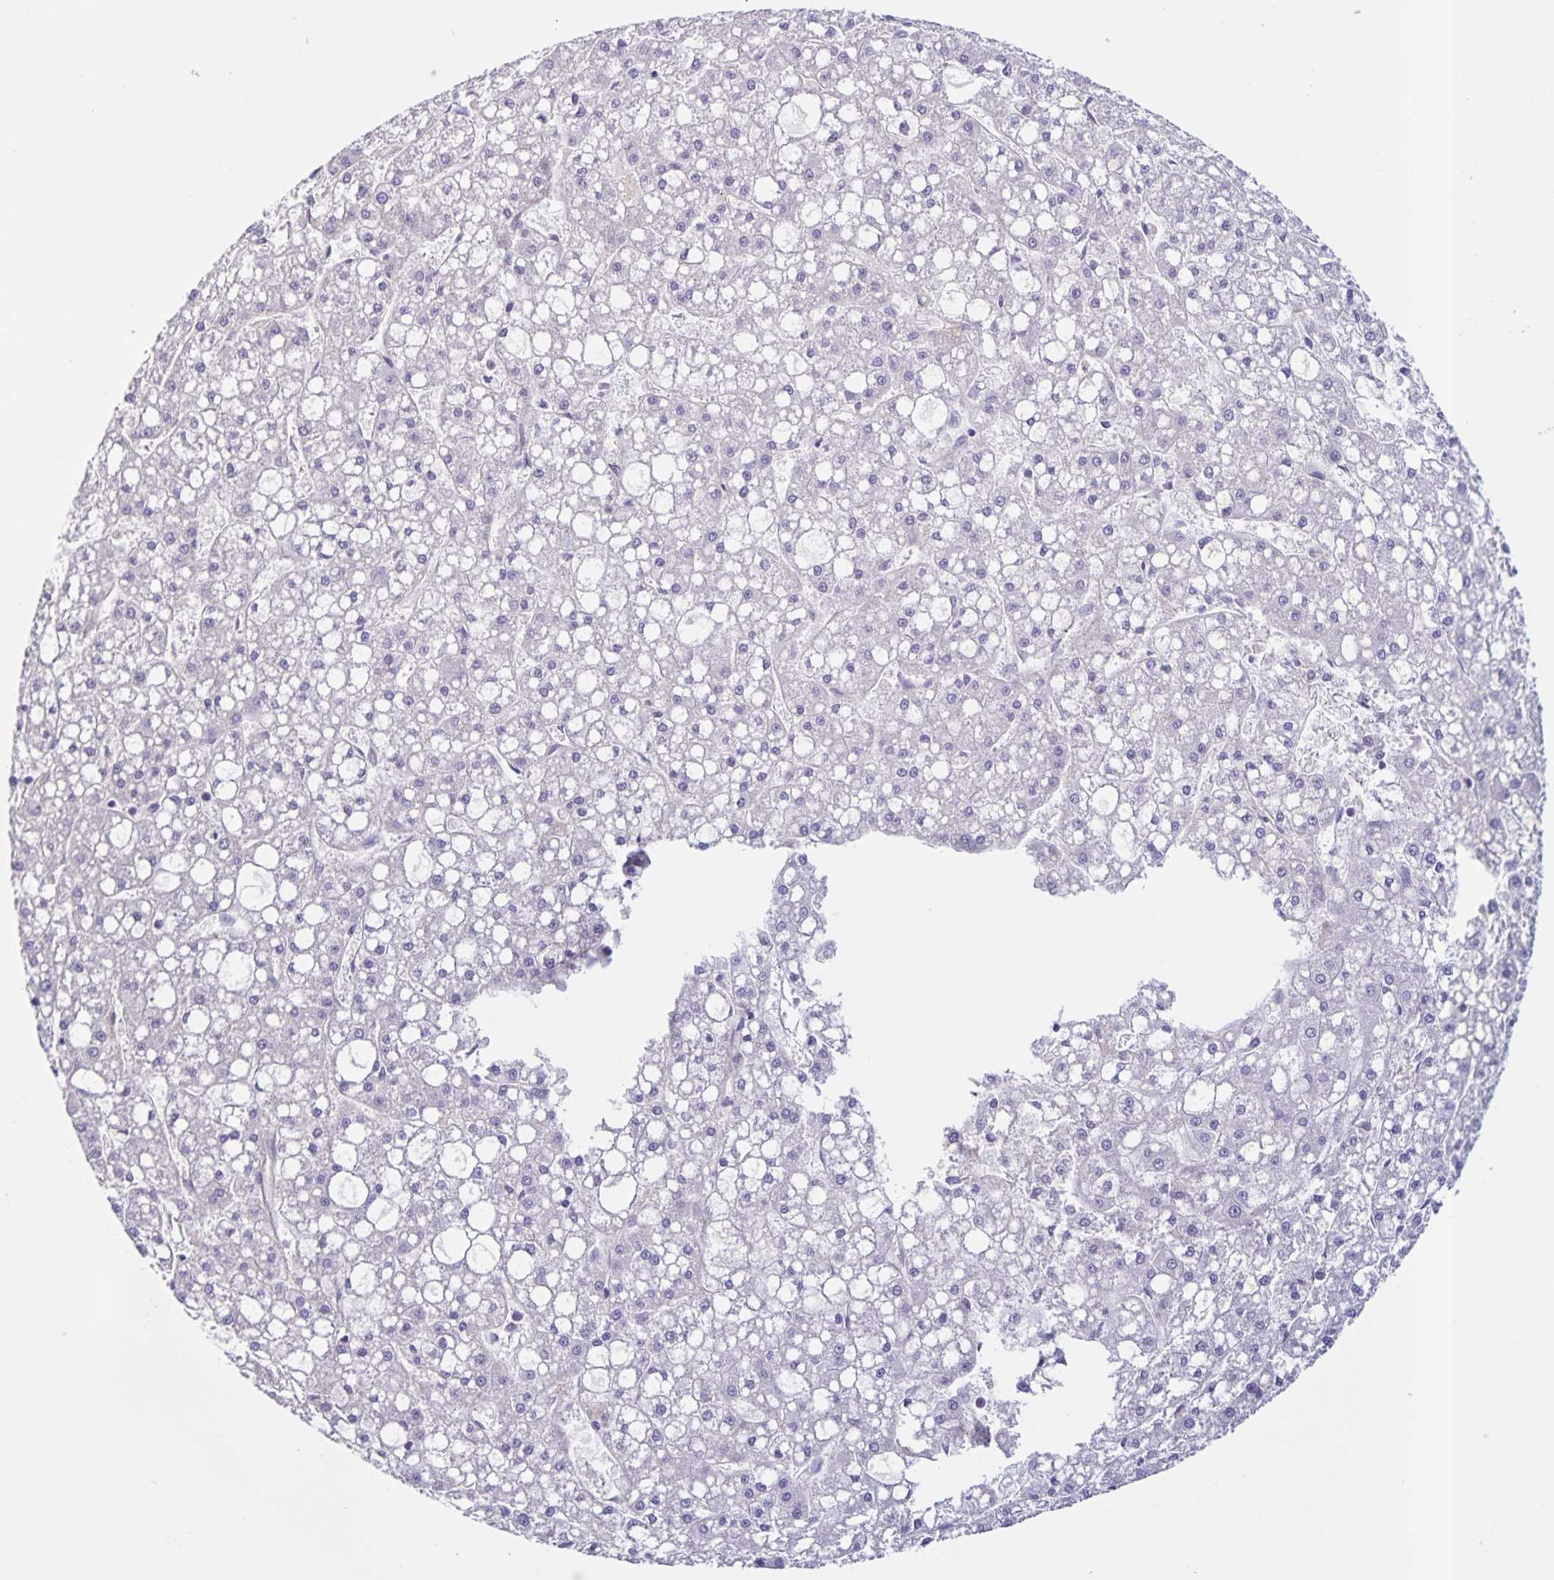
{"staining": {"intensity": "negative", "quantity": "none", "location": "none"}, "tissue": "liver cancer", "cell_type": "Tumor cells", "image_type": "cancer", "snomed": [{"axis": "morphology", "description": "Carcinoma, Hepatocellular, NOS"}, {"axis": "topography", "description": "Liver"}], "caption": "The immunohistochemistry (IHC) image has no significant staining in tumor cells of liver cancer tissue.", "gene": "BOLL", "patient": {"sex": "male", "age": 67}}